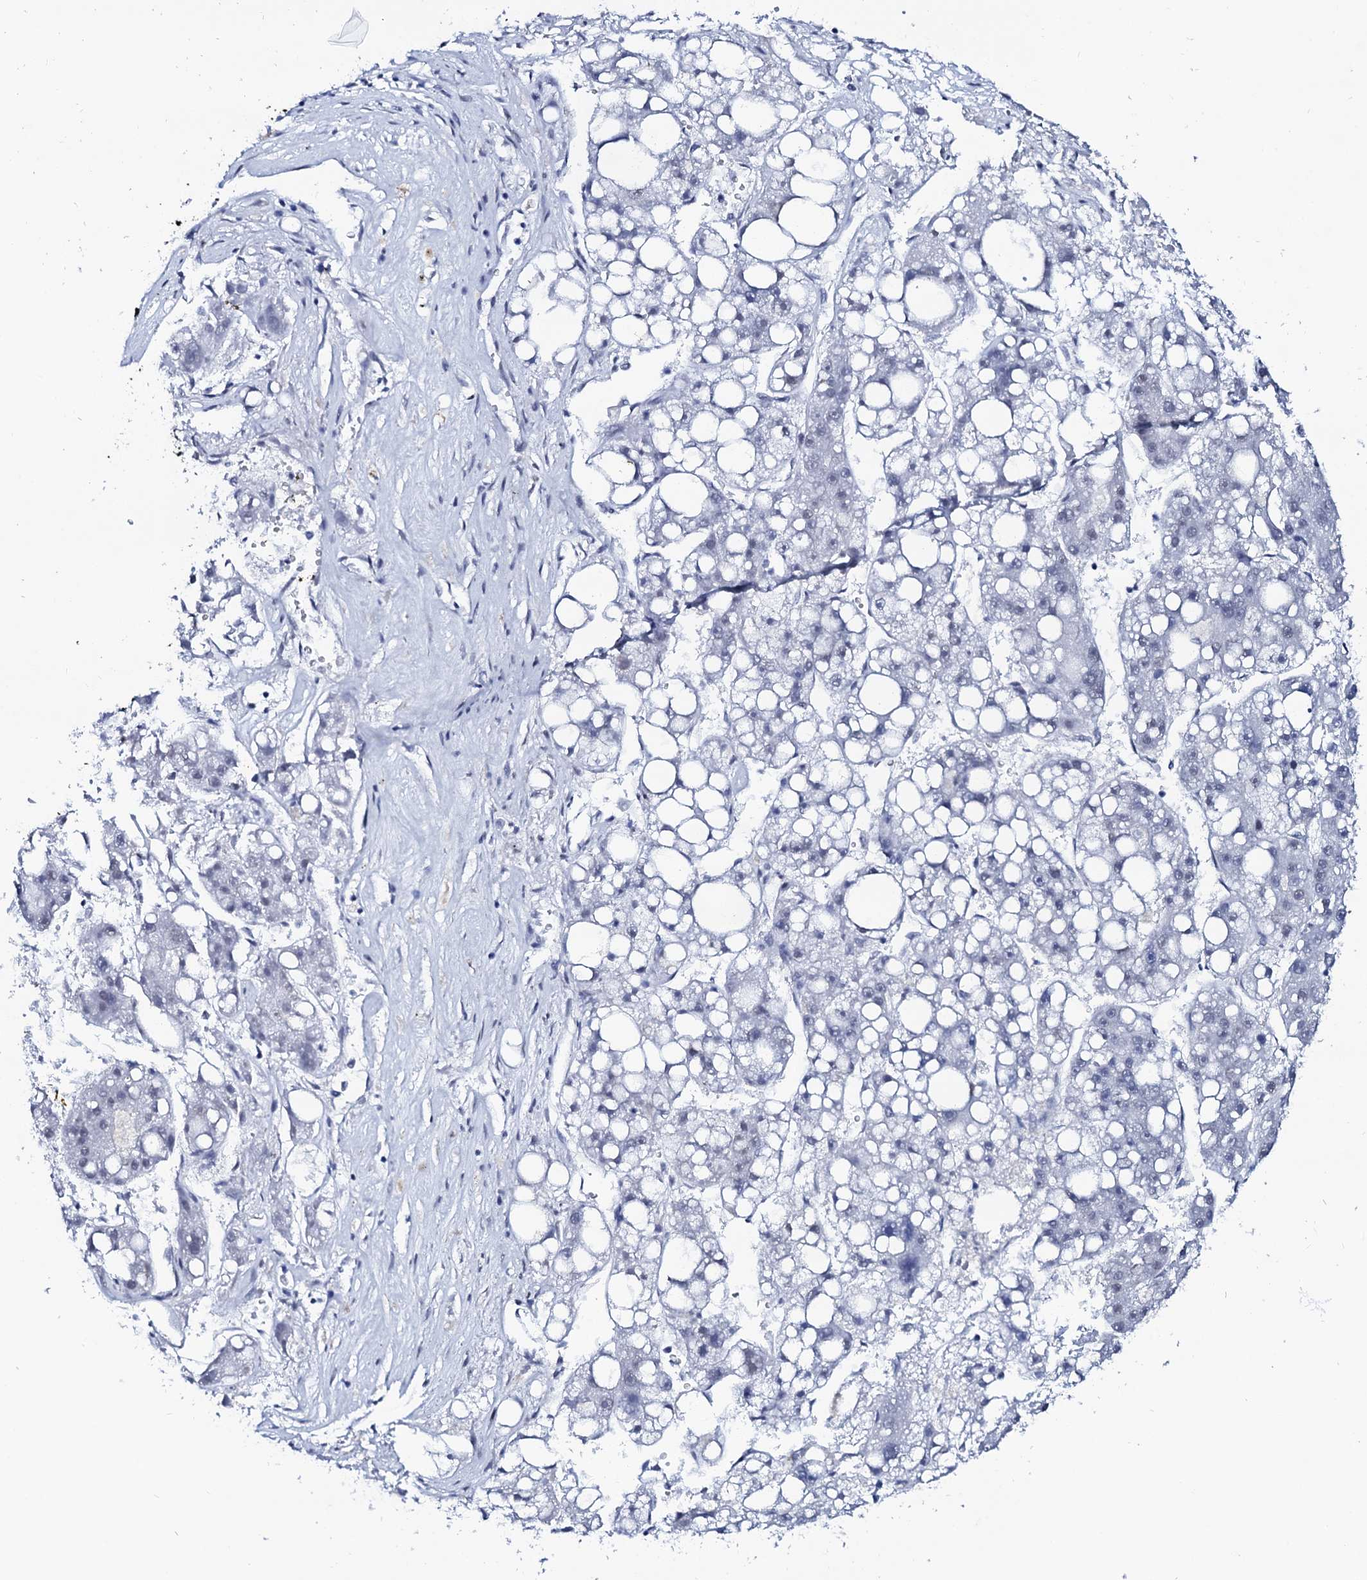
{"staining": {"intensity": "negative", "quantity": "none", "location": "none"}, "tissue": "liver cancer", "cell_type": "Tumor cells", "image_type": "cancer", "snomed": [{"axis": "morphology", "description": "Carcinoma, Hepatocellular, NOS"}, {"axis": "topography", "description": "Liver"}], "caption": "There is no significant expression in tumor cells of liver cancer.", "gene": "SPATA19", "patient": {"sex": "female", "age": 61}}